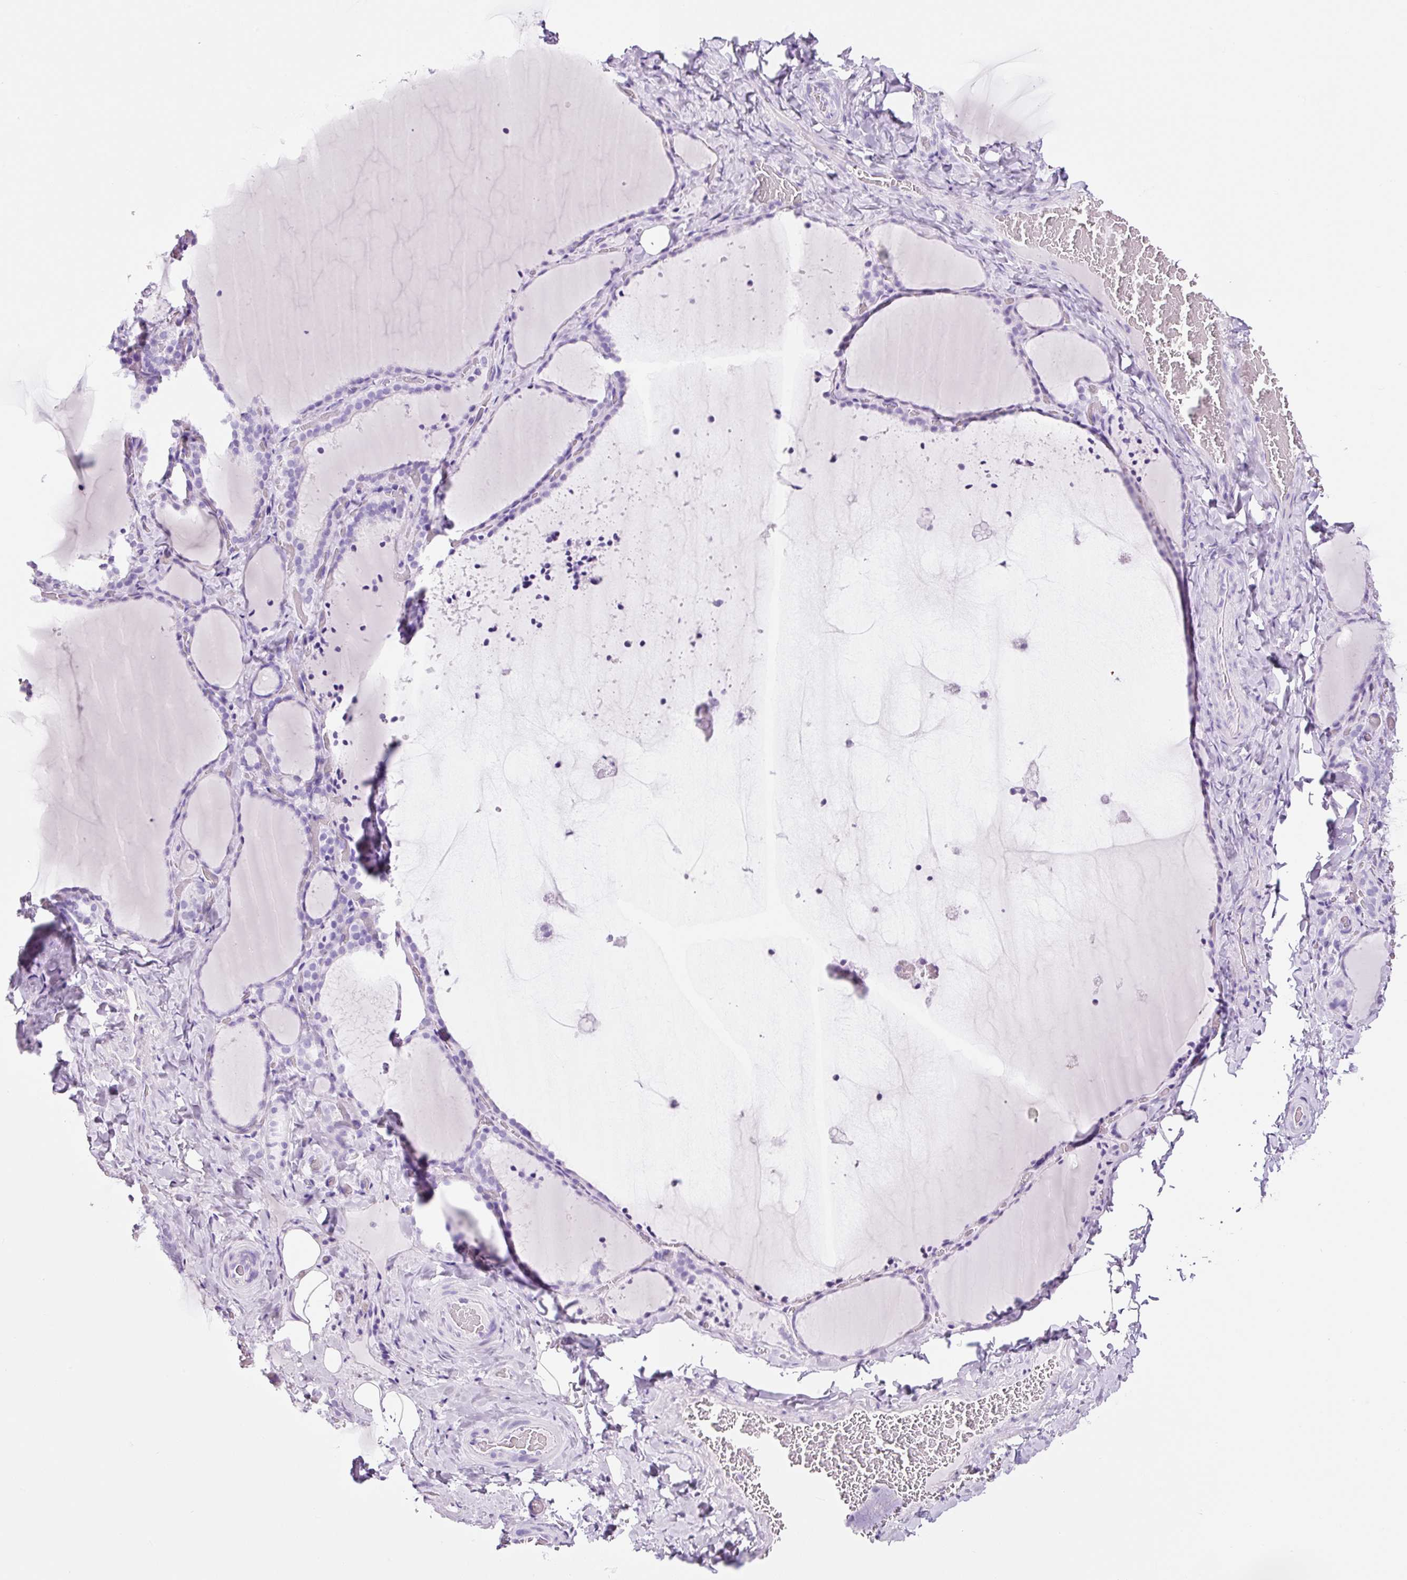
{"staining": {"intensity": "negative", "quantity": "none", "location": "none"}, "tissue": "thyroid gland", "cell_type": "Glandular cells", "image_type": "normal", "snomed": [{"axis": "morphology", "description": "Normal tissue, NOS"}, {"axis": "topography", "description": "Thyroid gland"}], "caption": "The image demonstrates no significant staining in glandular cells of thyroid gland.", "gene": "ADSS1", "patient": {"sex": "female", "age": 22}}